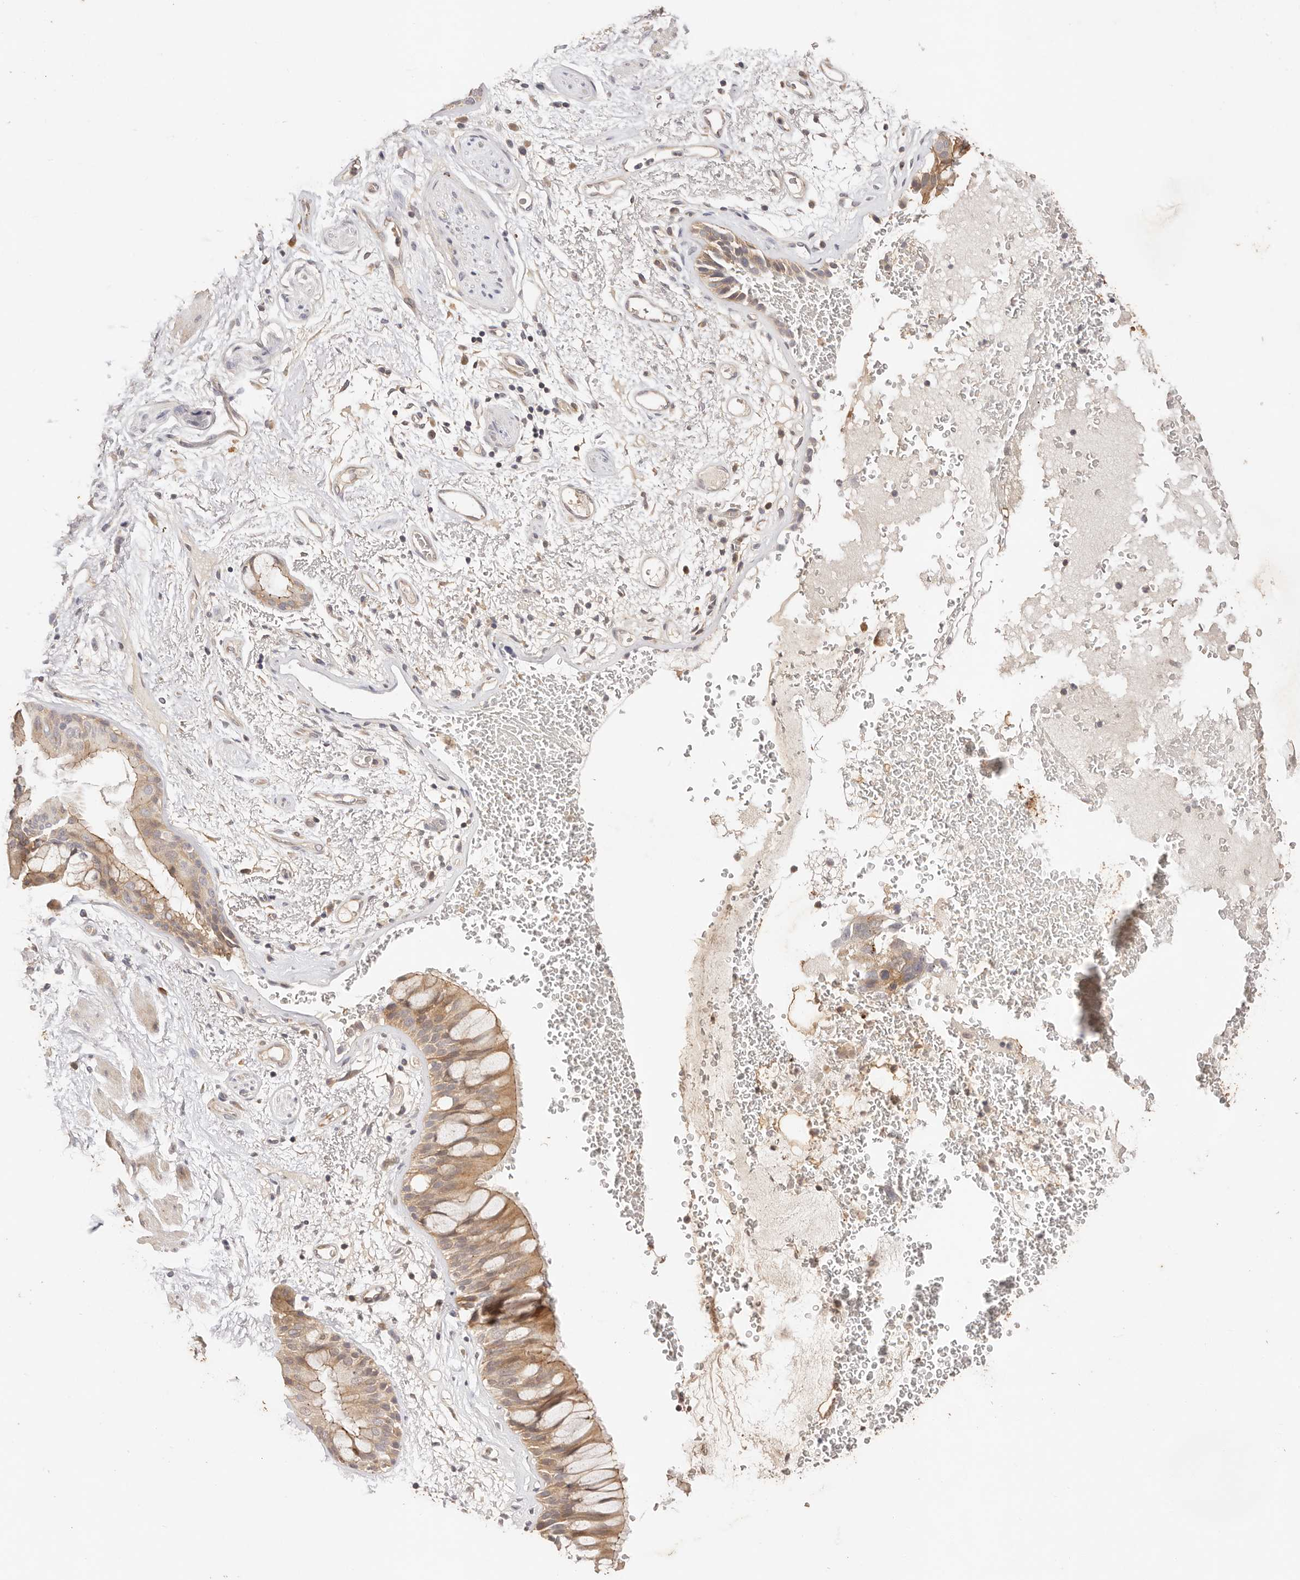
{"staining": {"intensity": "moderate", "quantity": ">75%", "location": "cytoplasmic/membranous"}, "tissue": "bronchus", "cell_type": "Respiratory epithelial cells", "image_type": "normal", "snomed": [{"axis": "morphology", "description": "Normal tissue, NOS"}, {"axis": "morphology", "description": "Squamous cell carcinoma, NOS"}, {"axis": "topography", "description": "Lymph node"}, {"axis": "topography", "description": "Bronchus"}, {"axis": "topography", "description": "Lung"}], "caption": "Immunohistochemical staining of normal bronchus demonstrates >75% levels of moderate cytoplasmic/membranous protein expression in about >75% of respiratory epithelial cells.", "gene": "CXADR", "patient": {"sex": "male", "age": 66}}